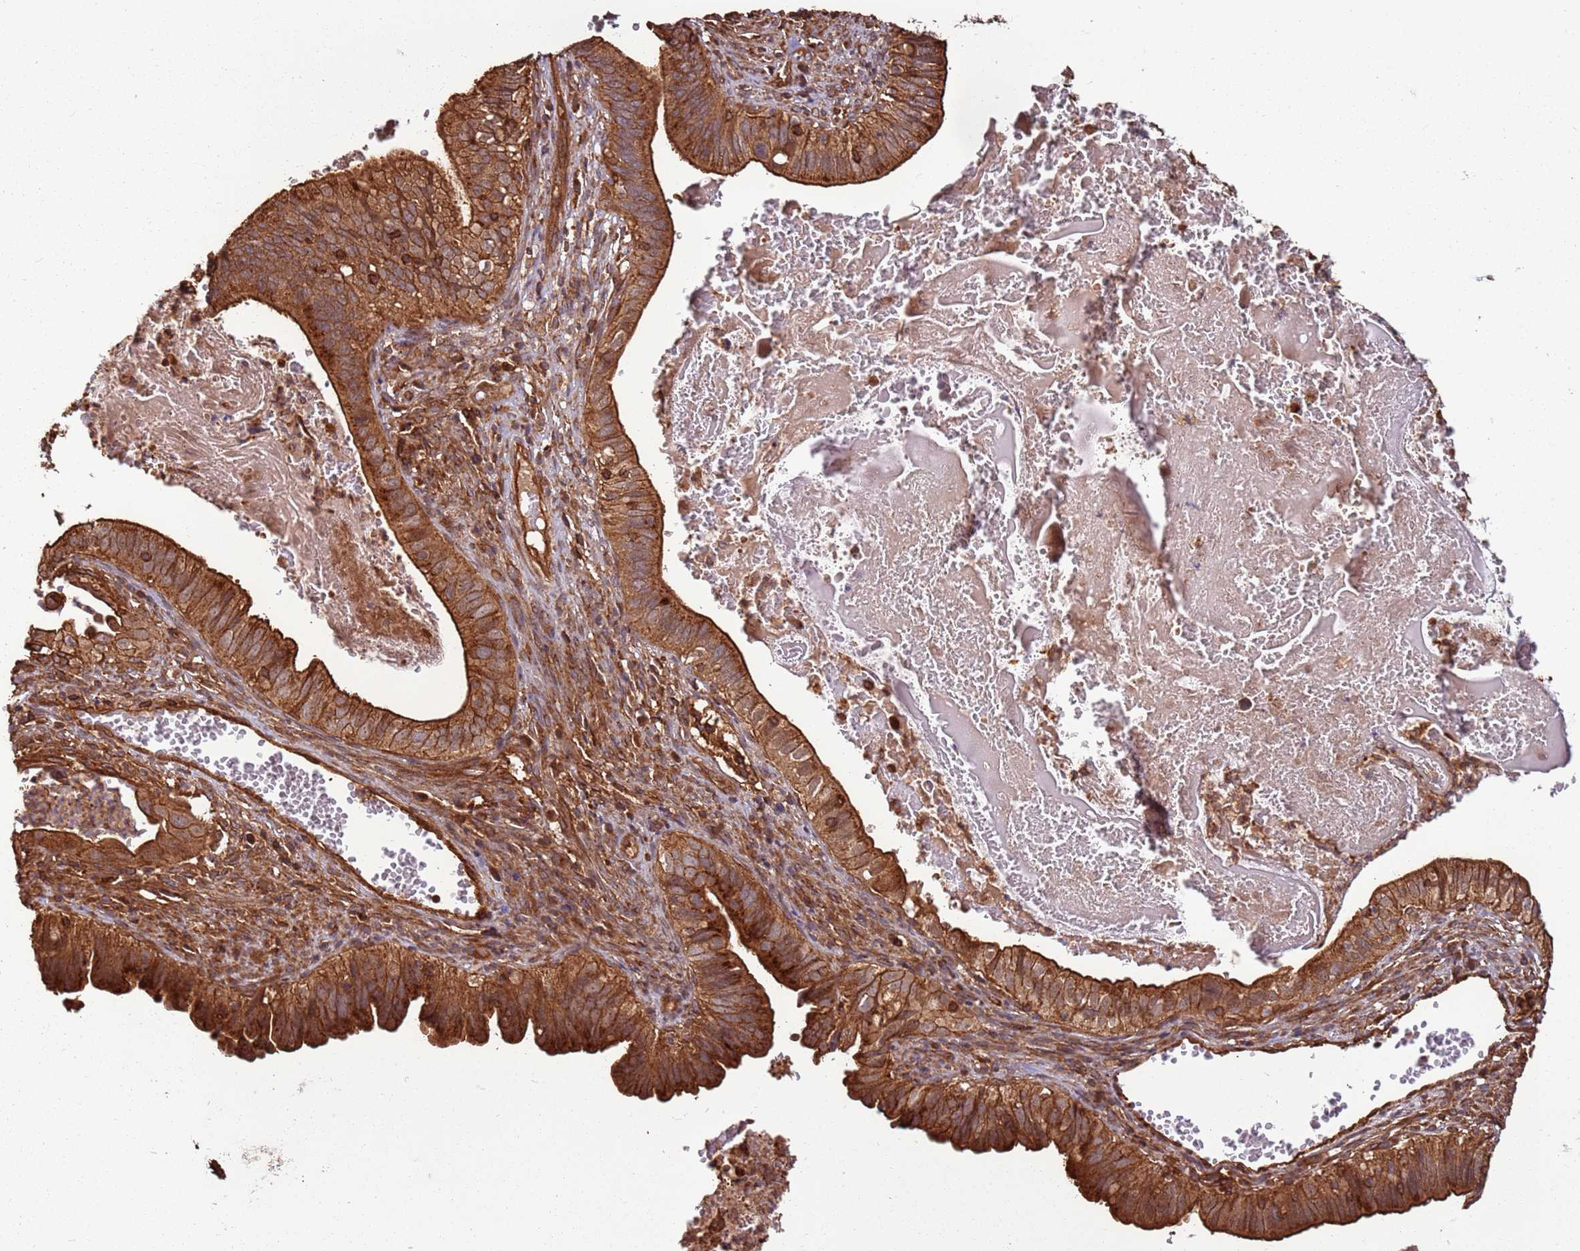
{"staining": {"intensity": "strong", "quantity": ">75%", "location": "cytoplasmic/membranous"}, "tissue": "cervical cancer", "cell_type": "Tumor cells", "image_type": "cancer", "snomed": [{"axis": "morphology", "description": "Adenocarcinoma, NOS"}, {"axis": "topography", "description": "Cervix"}], "caption": "Cervical adenocarcinoma stained for a protein exhibits strong cytoplasmic/membranous positivity in tumor cells. (brown staining indicates protein expression, while blue staining denotes nuclei).", "gene": "ACVR2A", "patient": {"sex": "female", "age": 42}}